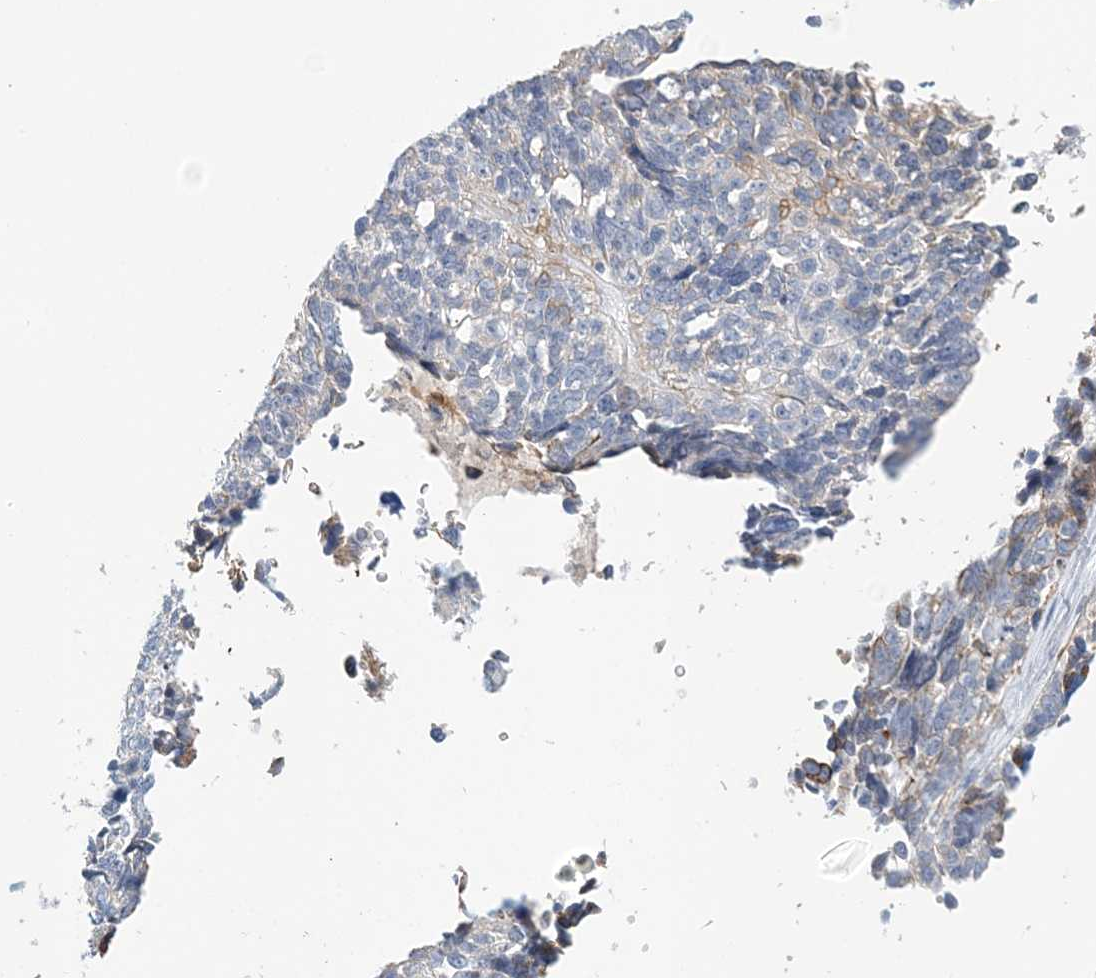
{"staining": {"intensity": "moderate", "quantity": "<25%", "location": "cytoplasmic/membranous"}, "tissue": "ovarian cancer", "cell_type": "Tumor cells", "image_type": "cancer", "snomed": [{"axis": "morphology", "description": "Cystadenocarcinoma, serous, NOS"}, {"axis": "topography", "description": "Ovary"}], "caption": "Ovarian cancer (serous cystadenocarcinoma) was stained to show a protein in brown. There is low levels of moderate cytoplasmic/membranous expression in about <25% of tumor cells. (IHC, brightfield microscopy, high magnification).", "gene": "LRRIQ4", "patient": {"sex": "female", "age": 79}}